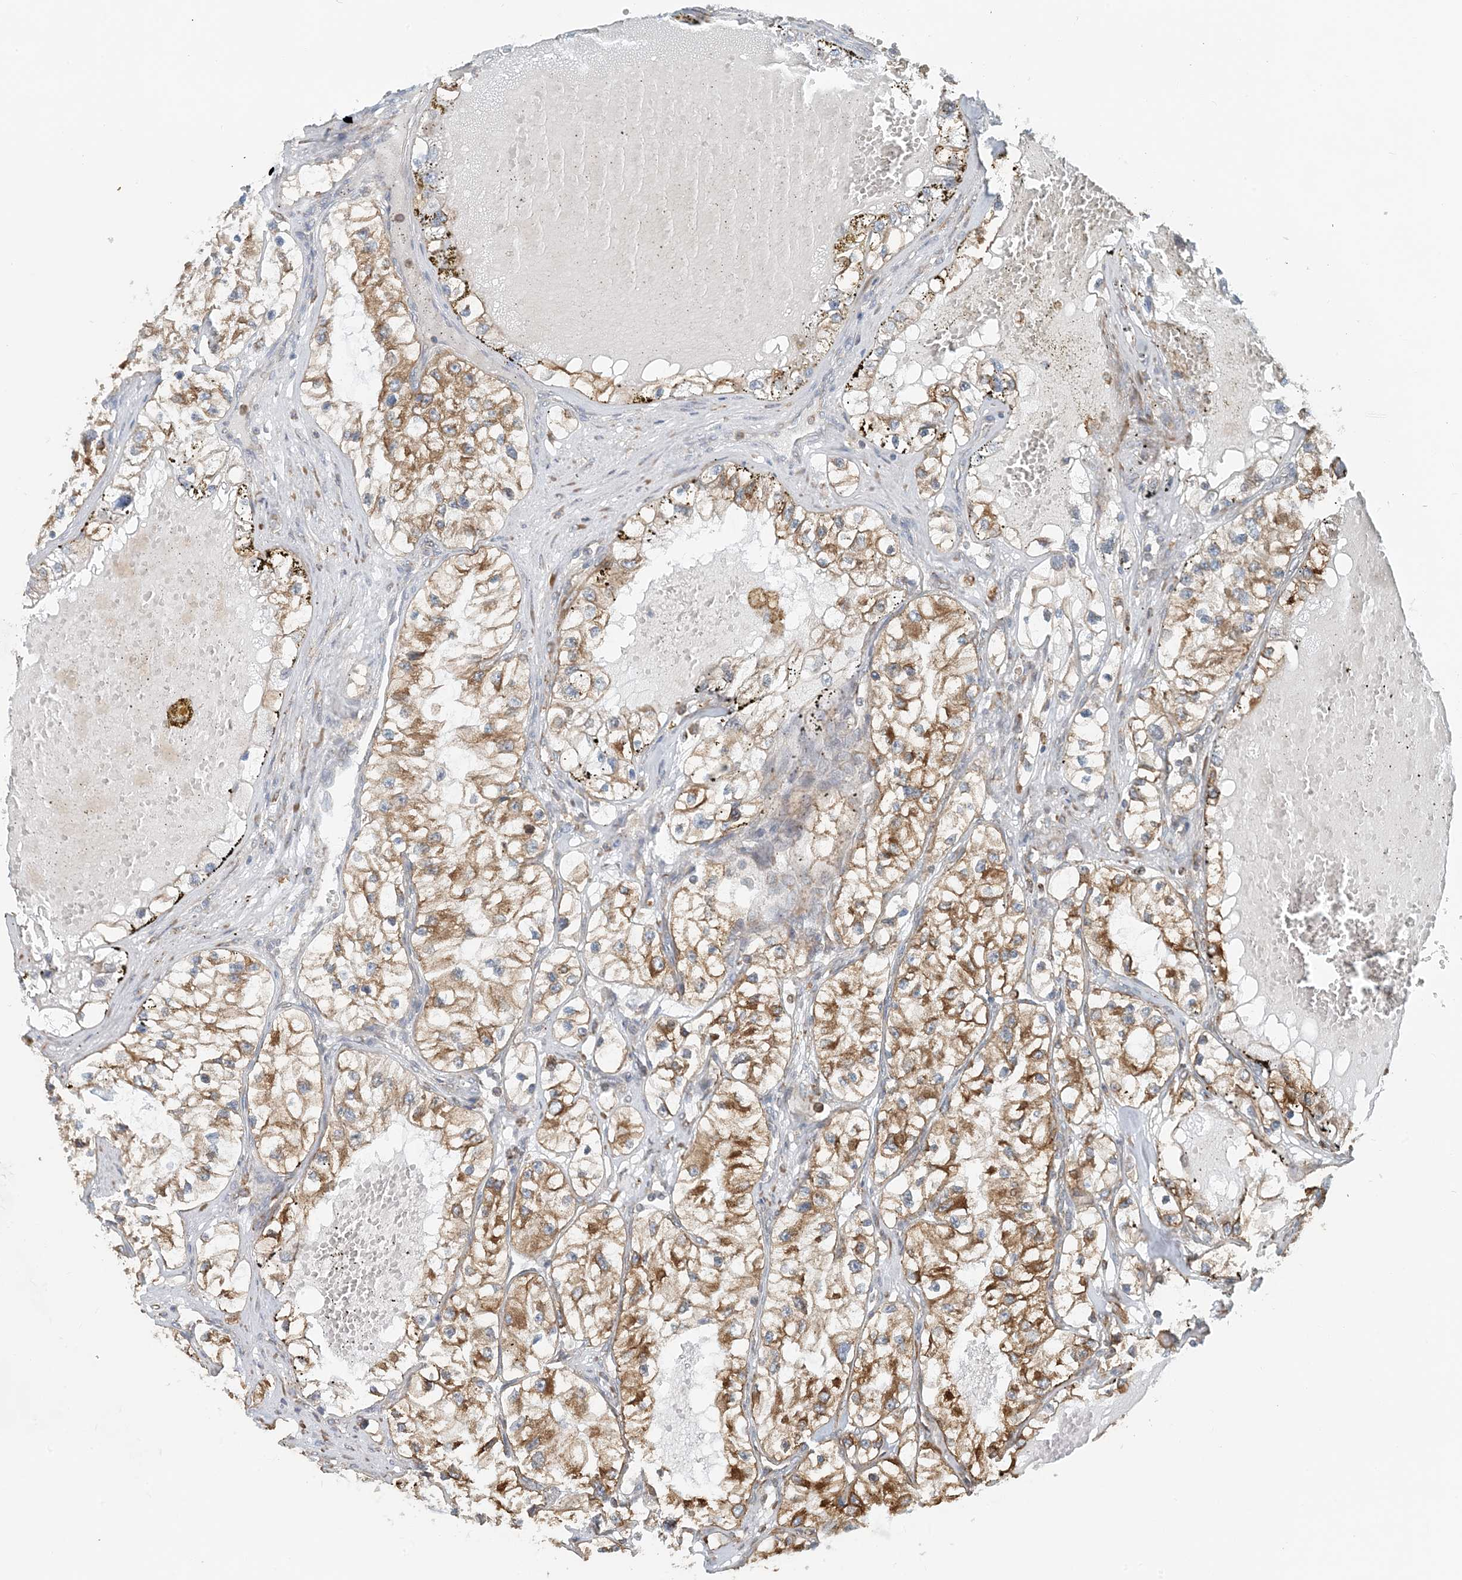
{"staining": {"intensity": "moderate", "quantity": ">75%", "location": "cytoplasmic/membranous"}, "tissue": "renal cancer", "cell_type": "Tumor cells", "image_type": "cancer", "snomed": [{"axis": "morphology", "description": "Adenocarcinoma, NOS"}, {"axis": "topography", "description": "Kidney"}], "caption": "This histopathology image displays immunohistochemistry (IHC) staining of renal cancer (adenocarcinoma), with medium moderate cytoplasmic/membranous staining in approximately >75% of tumor cells.", "gene": "CERKL", "patient": {"sex": "female", "age": 57}}